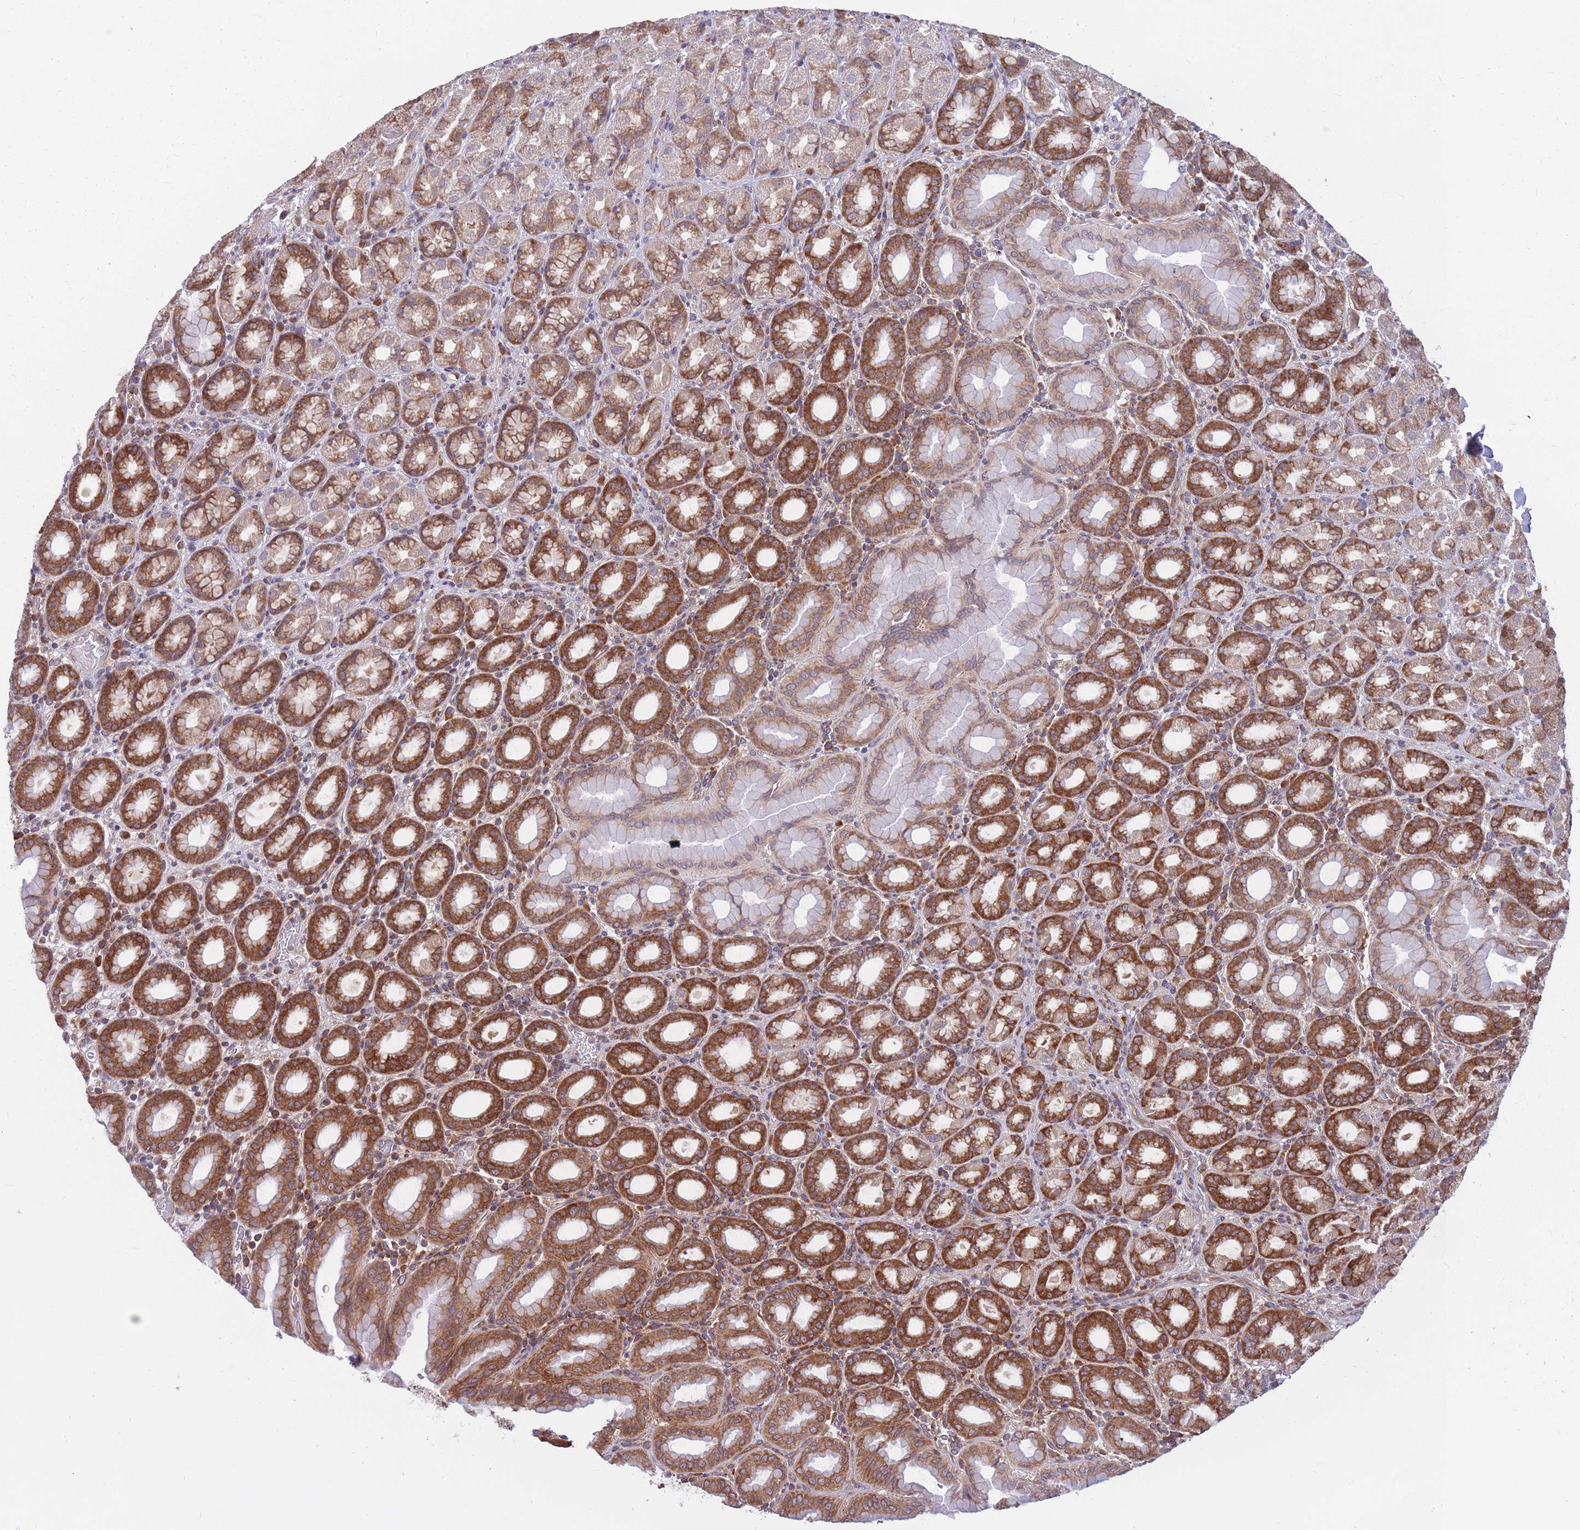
{"staining": {"intensity": "strong", "quantity": ">75%", "location": "cytoplasmic/membranous"}, "tissue": "stomach", "cell_type": "Glandular cells", "image_type": "normal", "snomed": [{"axis": "morphology", "description": "Normal tissue, NOS"}, {"axis": "topography", "description": "Stomach, upper"}, {"axis": "topography", "description": "Stomach"}], "caption": "DAB immunohistochemical staining of unremarkable human stomach shows strong cytoplasmic/membranous protein staining in about >75% of glandular cells.", "gene": "CCDC124", "patient": {"sex": "male", "age": 68}}